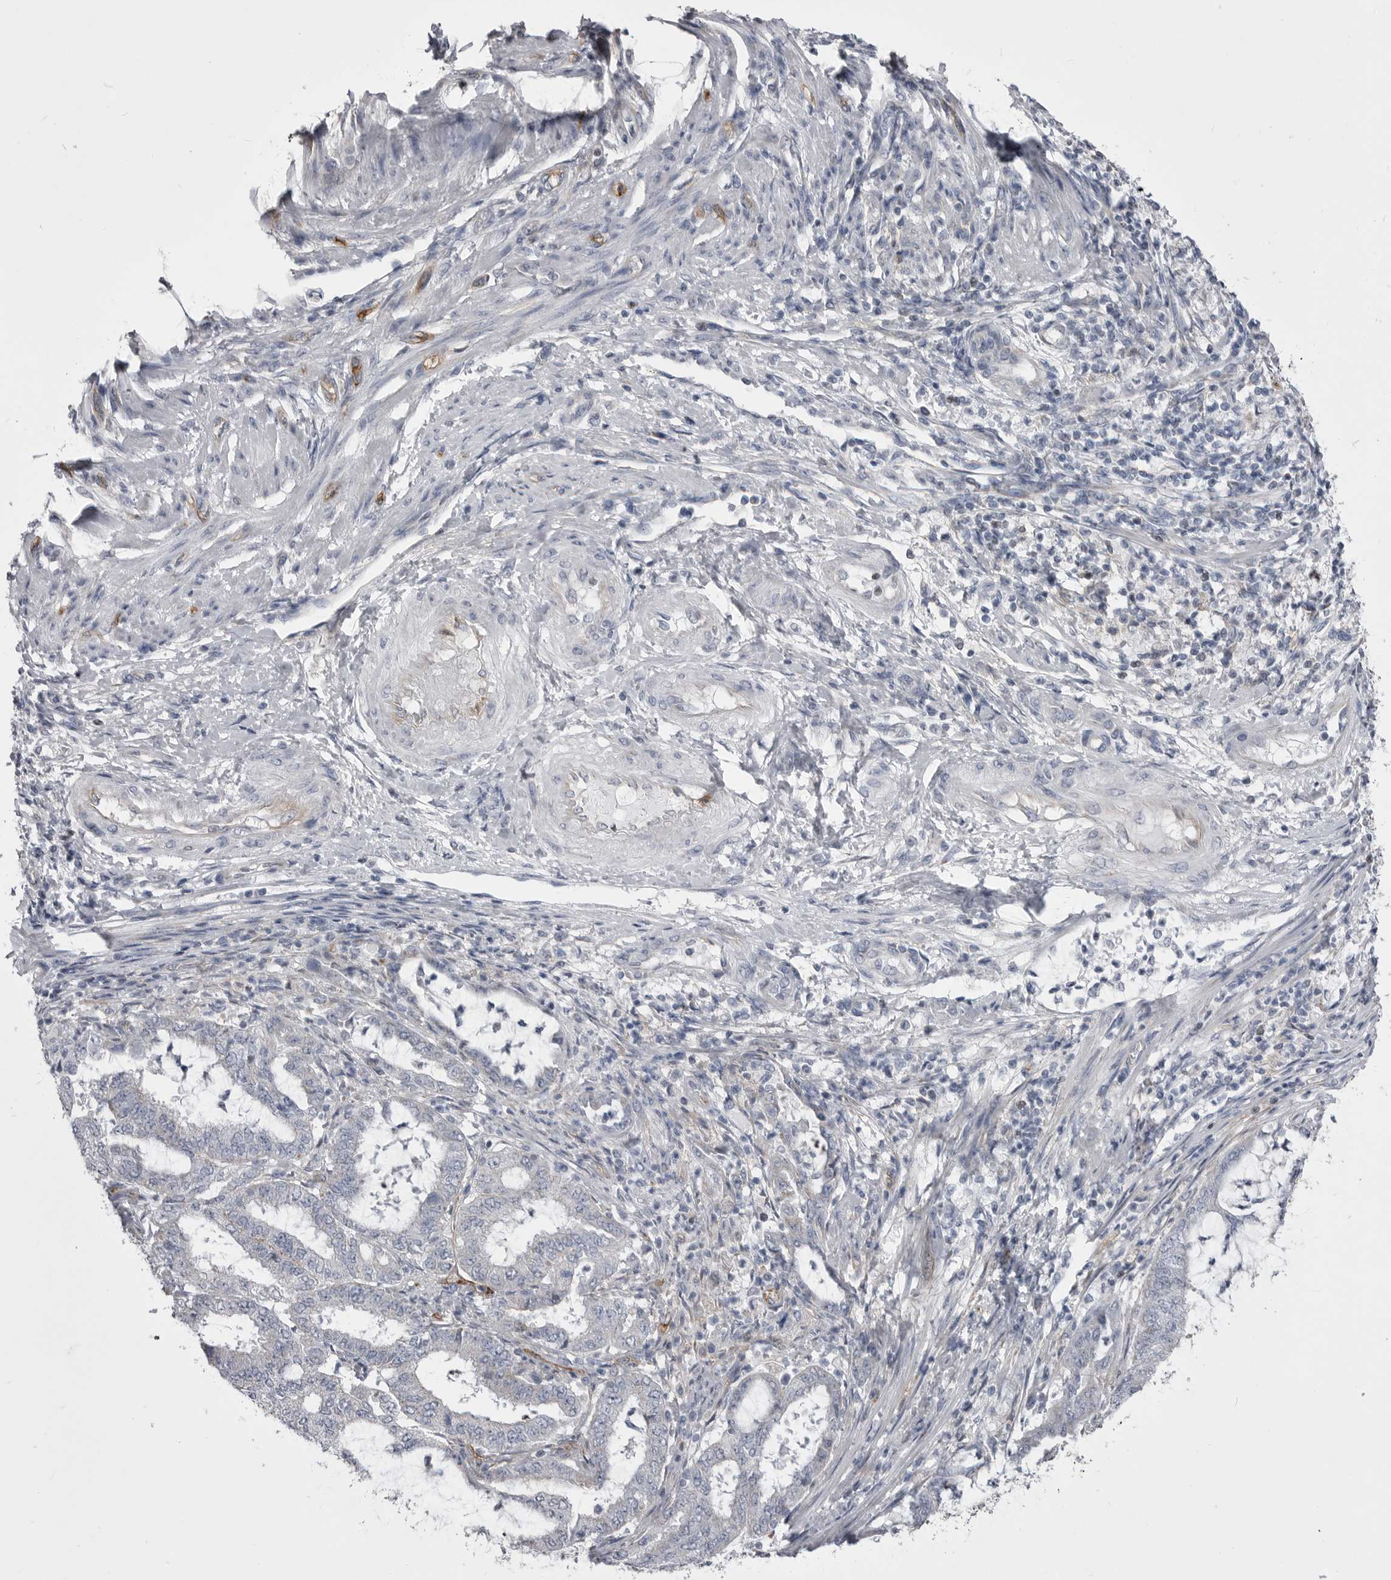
{"staining": {"intensity": "negative", "quantity": "none", "location": "none"}, "tissue": "endometrial cancer", "cell_type": "Tumor cells", "image_type": "cancer", "snomed": [{"axis": "morphology", "description": "Adenocarcinoma, NOS"}, {"axis": "topography", "description": "Endometrium"}], "caption": "Tumor cells are negative for brown protein staining in endometrial cancer (adenocarcinoma). (Stains: DAB (3,3'-diaminobenzidine) immunohistochemistry (IHC) with hematoxylin counter stain, Microscopy: brightfield microscopy at high magnification).", "gene": "OPLAH", "patient": {"sex": "female", "age": 51}}